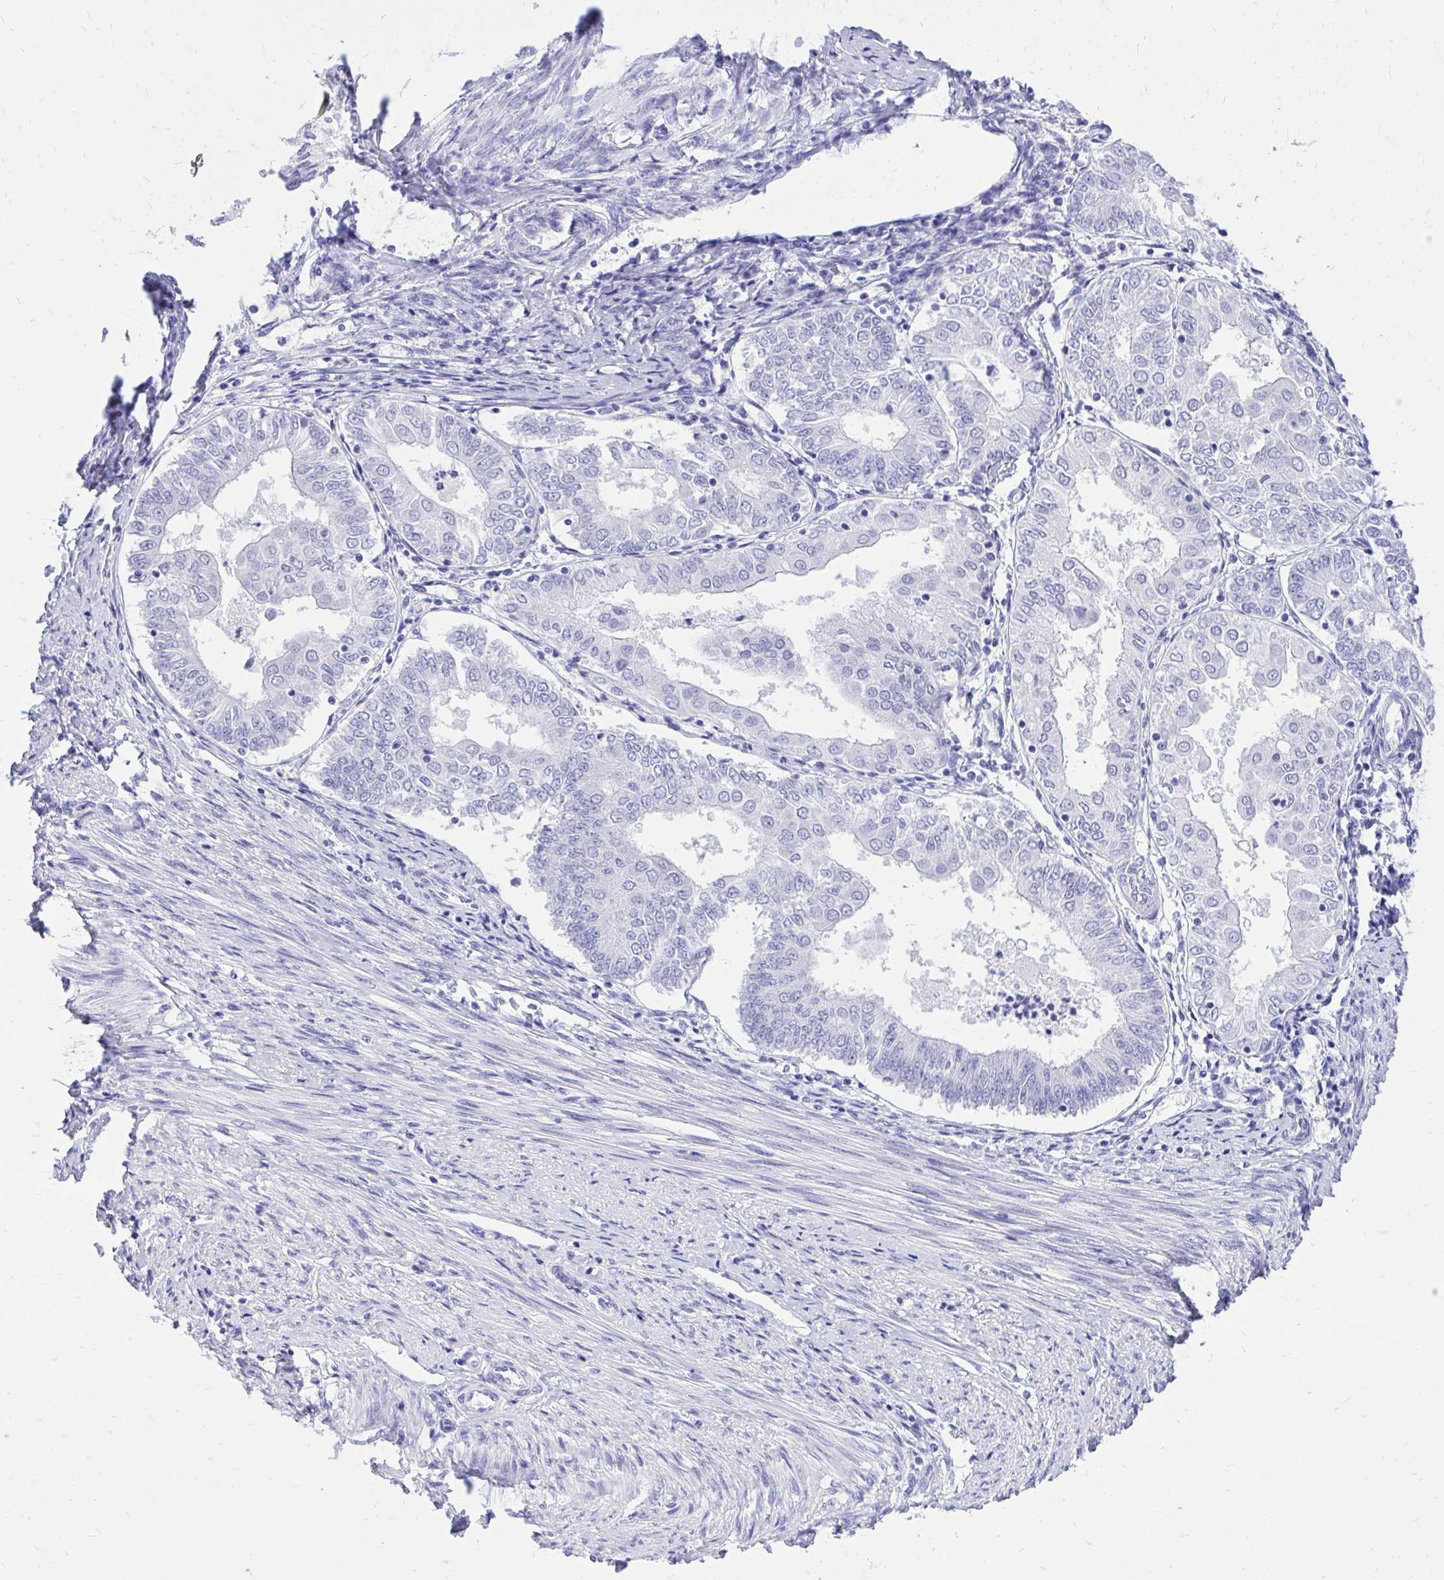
{"staining": {"intensity": "negative", "quantity": "none", "location": "none"}, "tissue": "endometrial cancer", "cell_type": "Tumor cells", "image_type": "cancer", "snomed": [{"axis": "morphology", "description": "Adenocarcinoma, NOS"}, {"axis": "topography", "description": "Endometrium"}], "caption": "There is no significant positivity in tumor cells of endometrial adenocarcinoma.", "gene": "MON1A", "patient": {"sex": "female", "age": 68}}